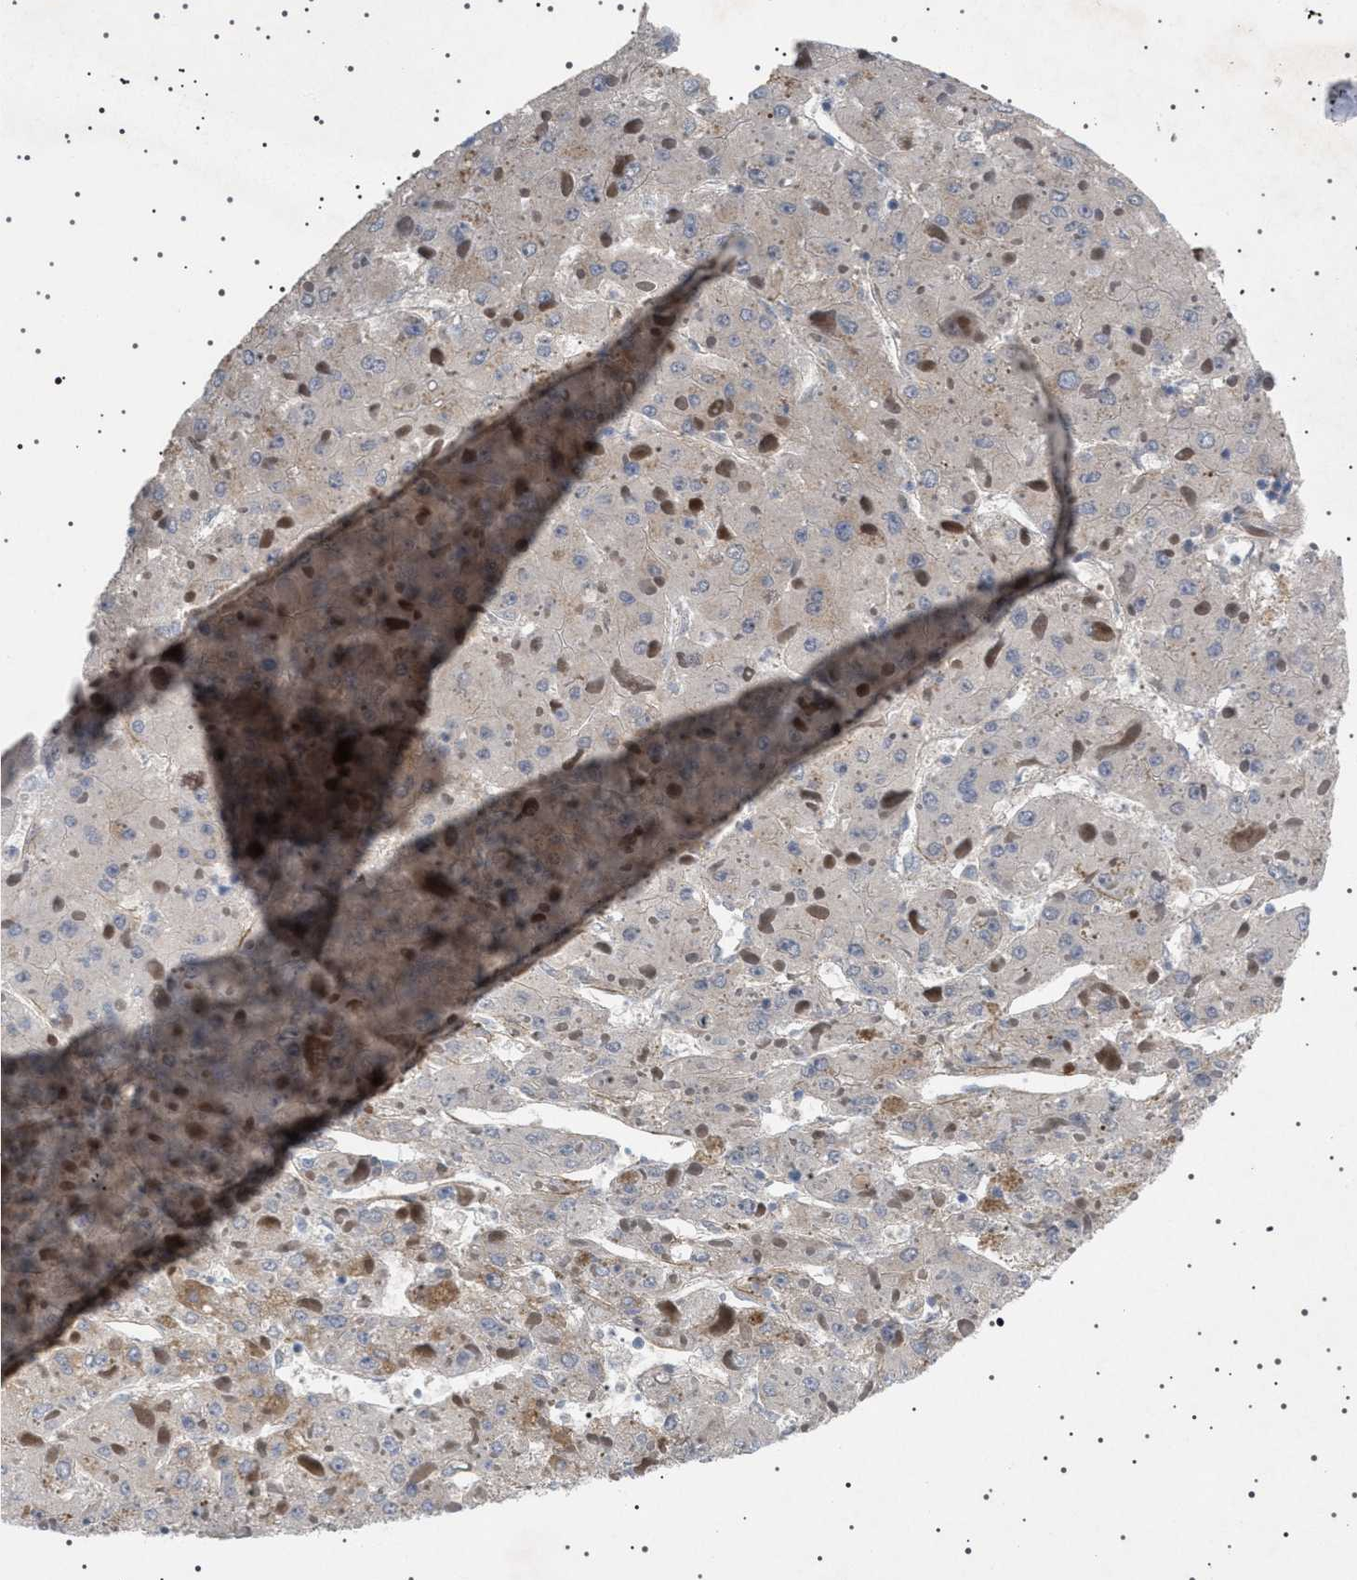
{"staining": {"intensity": "weak", "quantity": "<25%", "location": "cytoplasmic/membranous"}, "tissue": "liver cancer", "cell_type": "Tumor cells", "image_type": "cancer", "snomed": [{"axis": "morphology", "description": "Carcinoma, Hepatocellular, NOS"}, {"axis": "topography", "description": "Liver"}], "caption": "Liver hepatocellular carcinoma stained for a protein using immunohistochemistry (IHC) exhibits no expression tumor cells.", "gene": "HTR1A", "patient": {"sex": "female", "age": 73}}